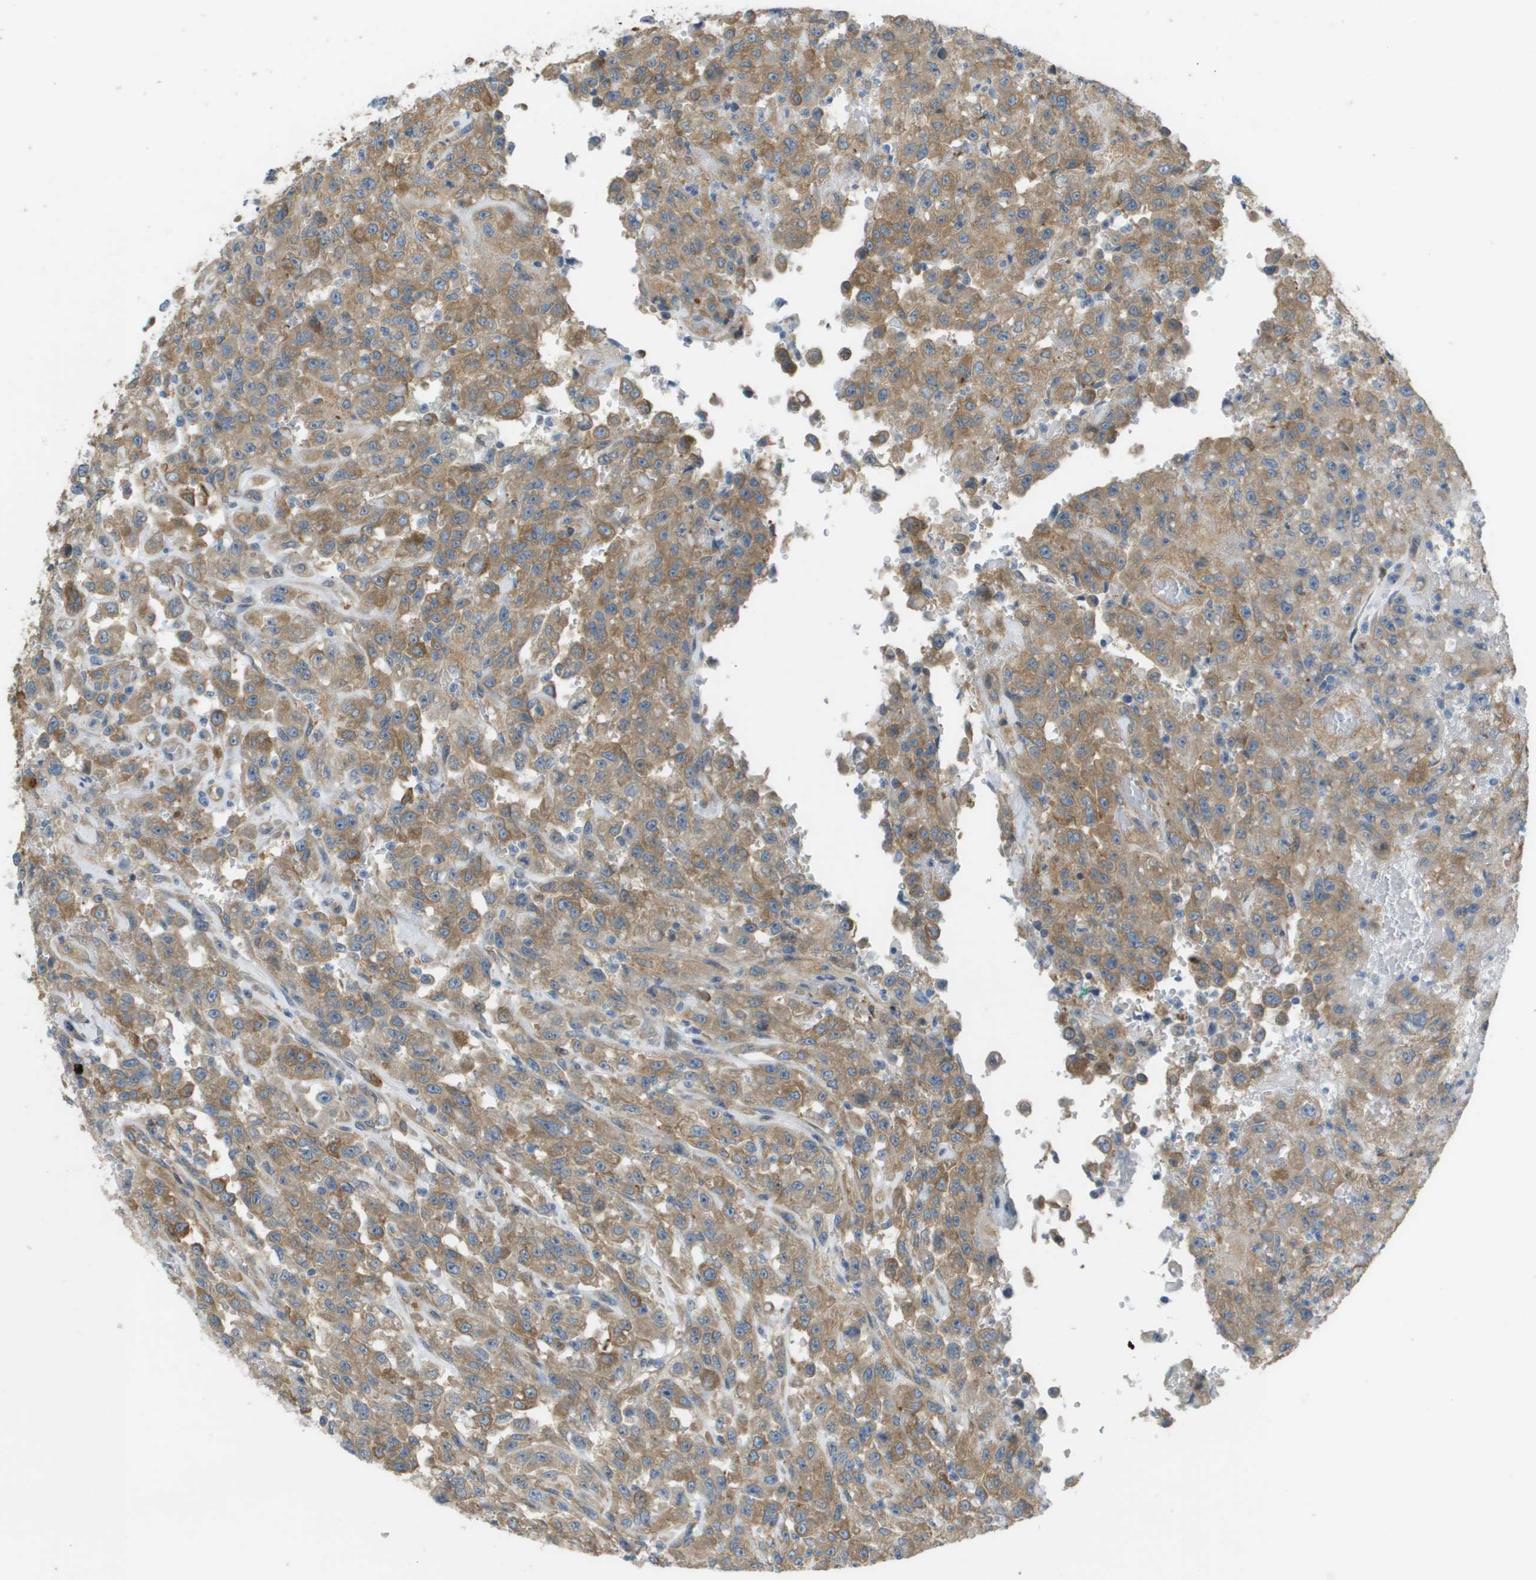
{"staining": {"intensity": "moderate", "quantity": ">75%", "location": "cytoplasmic/membranous"}, "tissue": "urothelial cancer", "cell_type": "Tumor cells", "image_type": "cancer", "snomed": [{"axis": "morphology", "description": "Urothelial carcinoma, High grade"}, {"axis": "topography", "description": "Urinary bladder"}], "caption": "IHC of human high-grade urothelial carcinoma shows medium levels of moderate cytoplasmic/membranous positivity in about >75% of tumor cells. The staining was performed using DAB (3,3'-diaminobenzidine) to visualize the protein expression in brown, while the nuclei were stained in blue with hematoxylin (Magnification: 20x).", "gene": "CORO1B", "patient": {"sex": "male", "age": 46}}